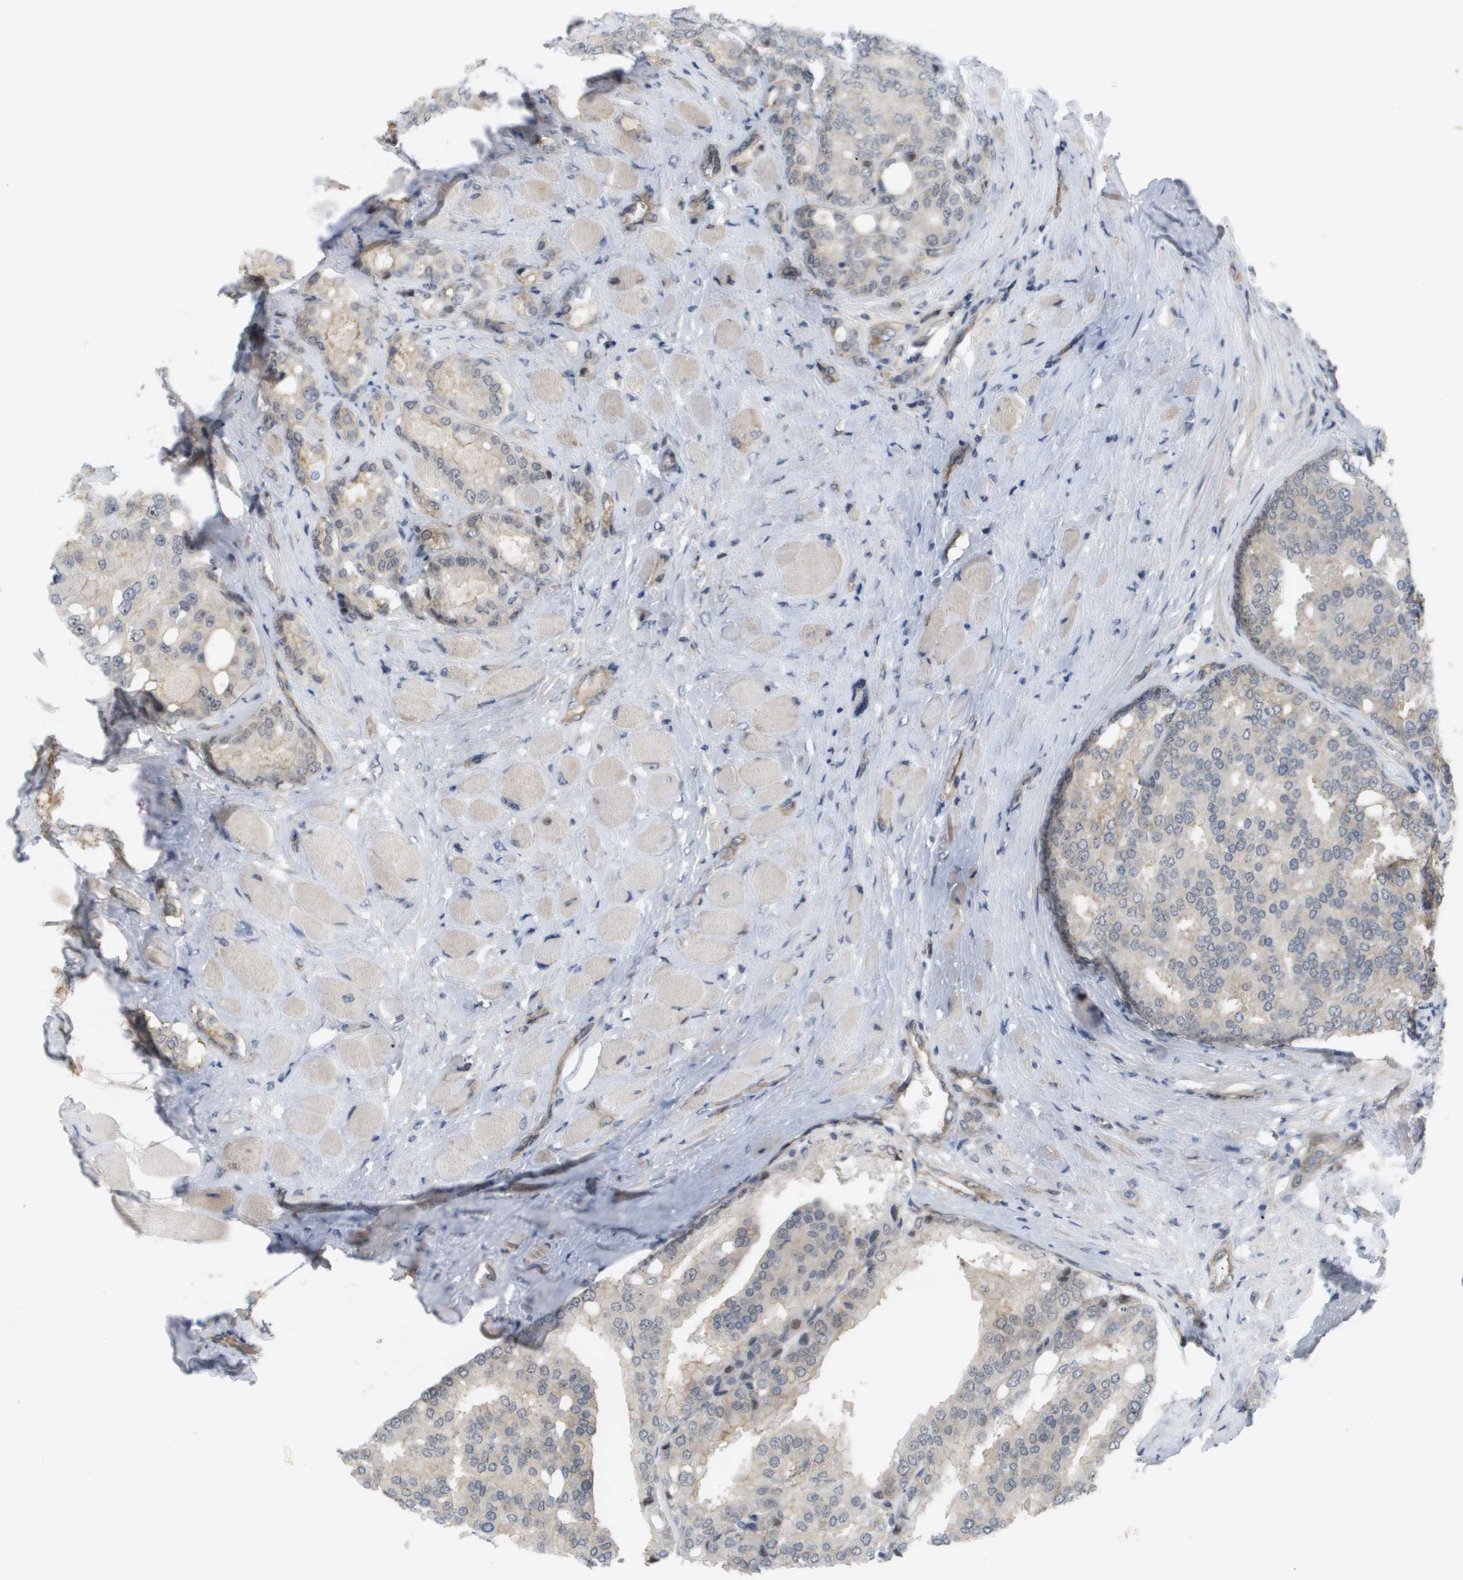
{"staining": {"intensity": "negative", "quantity": "none", "location": "none"}, "tissue": "prostate cancer", "cell_type": "Tumor cells", "image_type": "cancer", "snomed": [{"axis": "morphology", "description": "Adenocarcinoma, High grade"}, {"axis": "topography", "description": "Prostate"}], "caption": "High power microscopy micrograph of an immunohistochemistry photomicrograph of adenocarcinoma (high-grade) (prostate), revealing no significant expression in tumor cells. The staining was performed using DAB (3,3'-diaminobenzidine) to visualize the protein expression in brown, while the nuclei were stained in blue with hematoxylin (Magnification: 20x).", "gene": "MTARC2", "patient": {"sex": "male", "age": 50}}